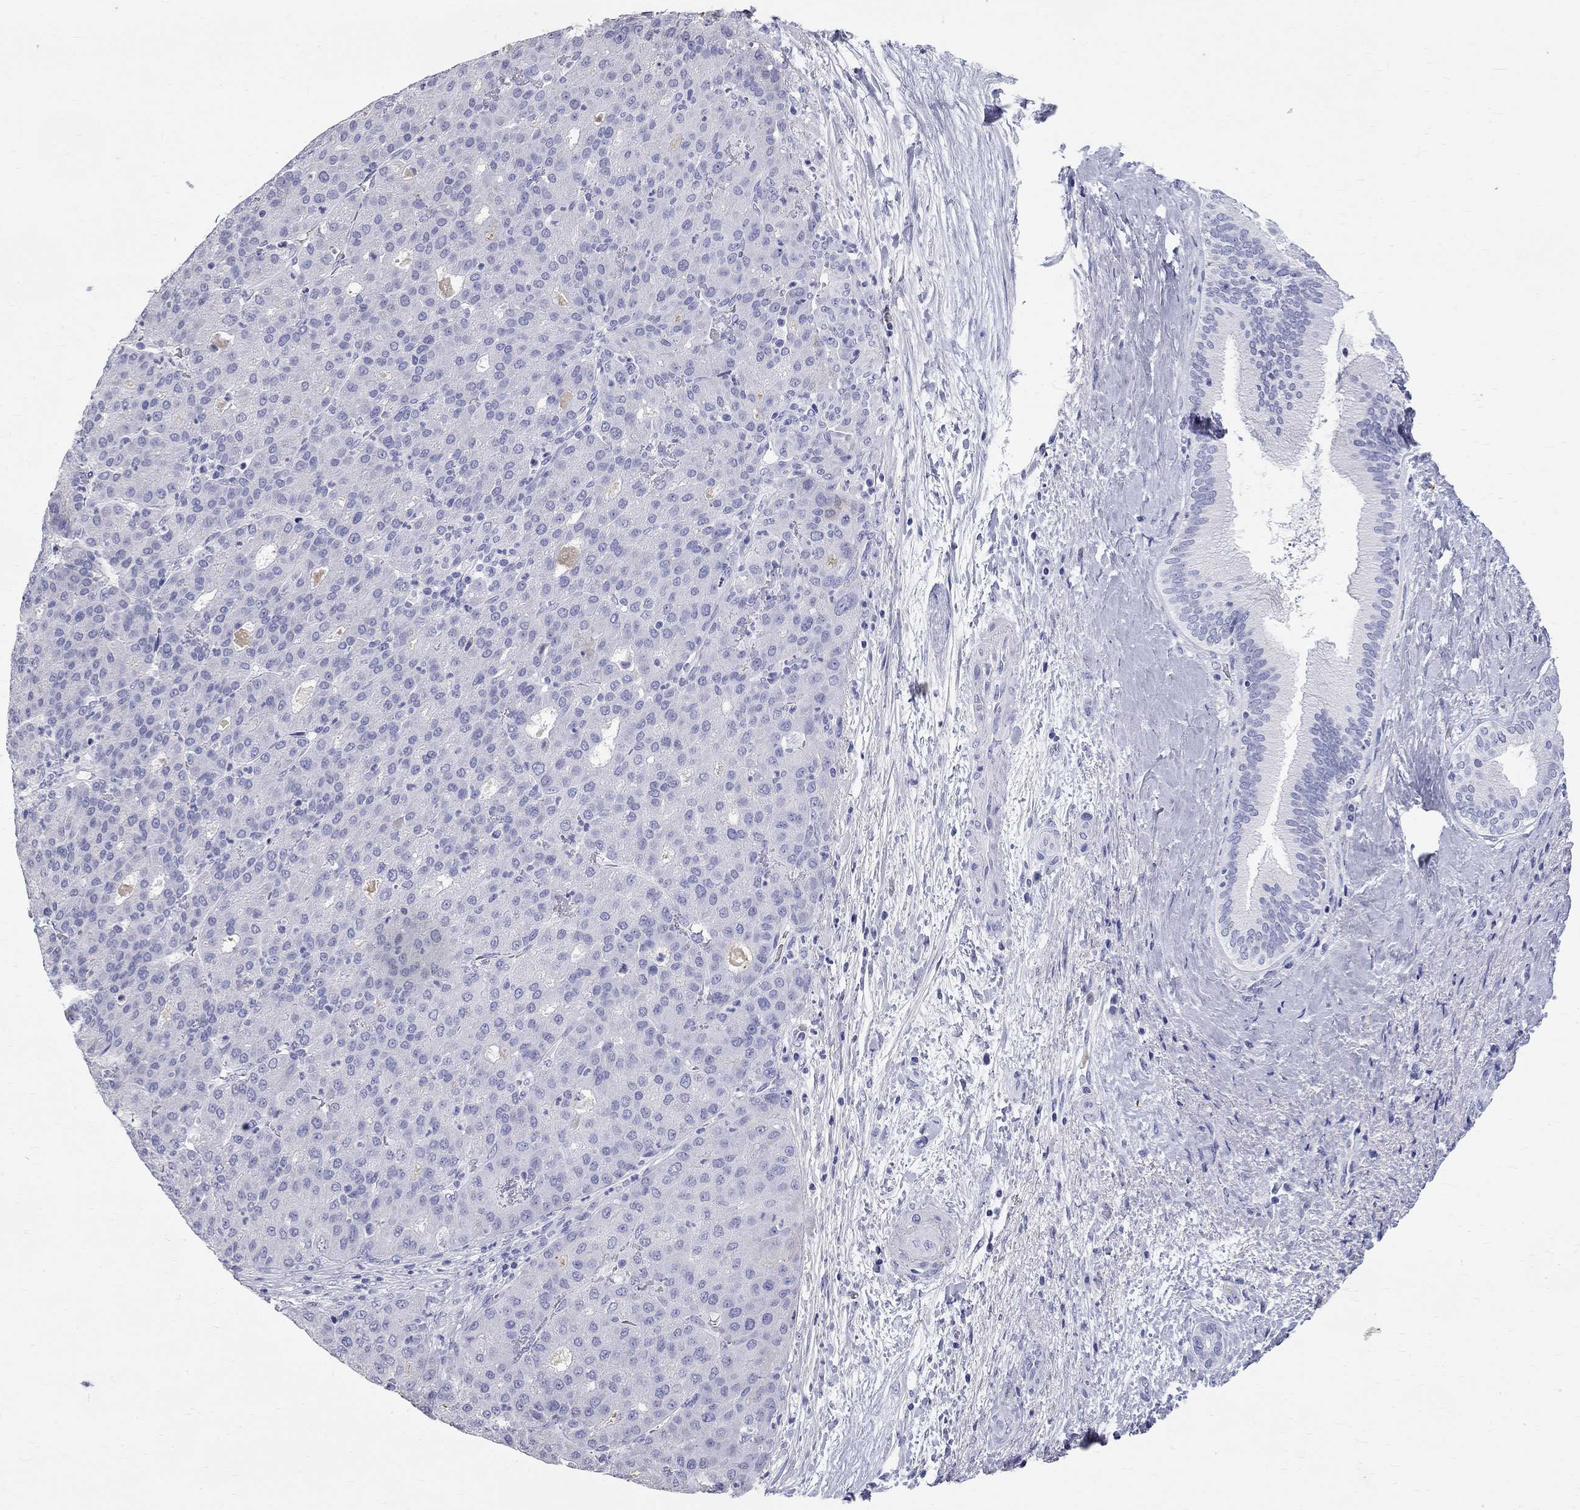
{"staining": {"intensity": "negative", "quantity": "none", "location": "none"}, "tissue": "liver cancer", "cell_type": "Tumor cells", "image_type": "cancer", "snomed": [{"axis": "morphology", "description": "Carcinoma, Hepatocellular, NOS"}, {"axis": "topography", "description": "Liver"}], "caption": "Immunohistochemistry of liver cancer (hepatocellular carcinoma) displays no positivity in tumor cells.", "gene": "PHOX2B", "patient": {"sex": "male", "age": 65}}